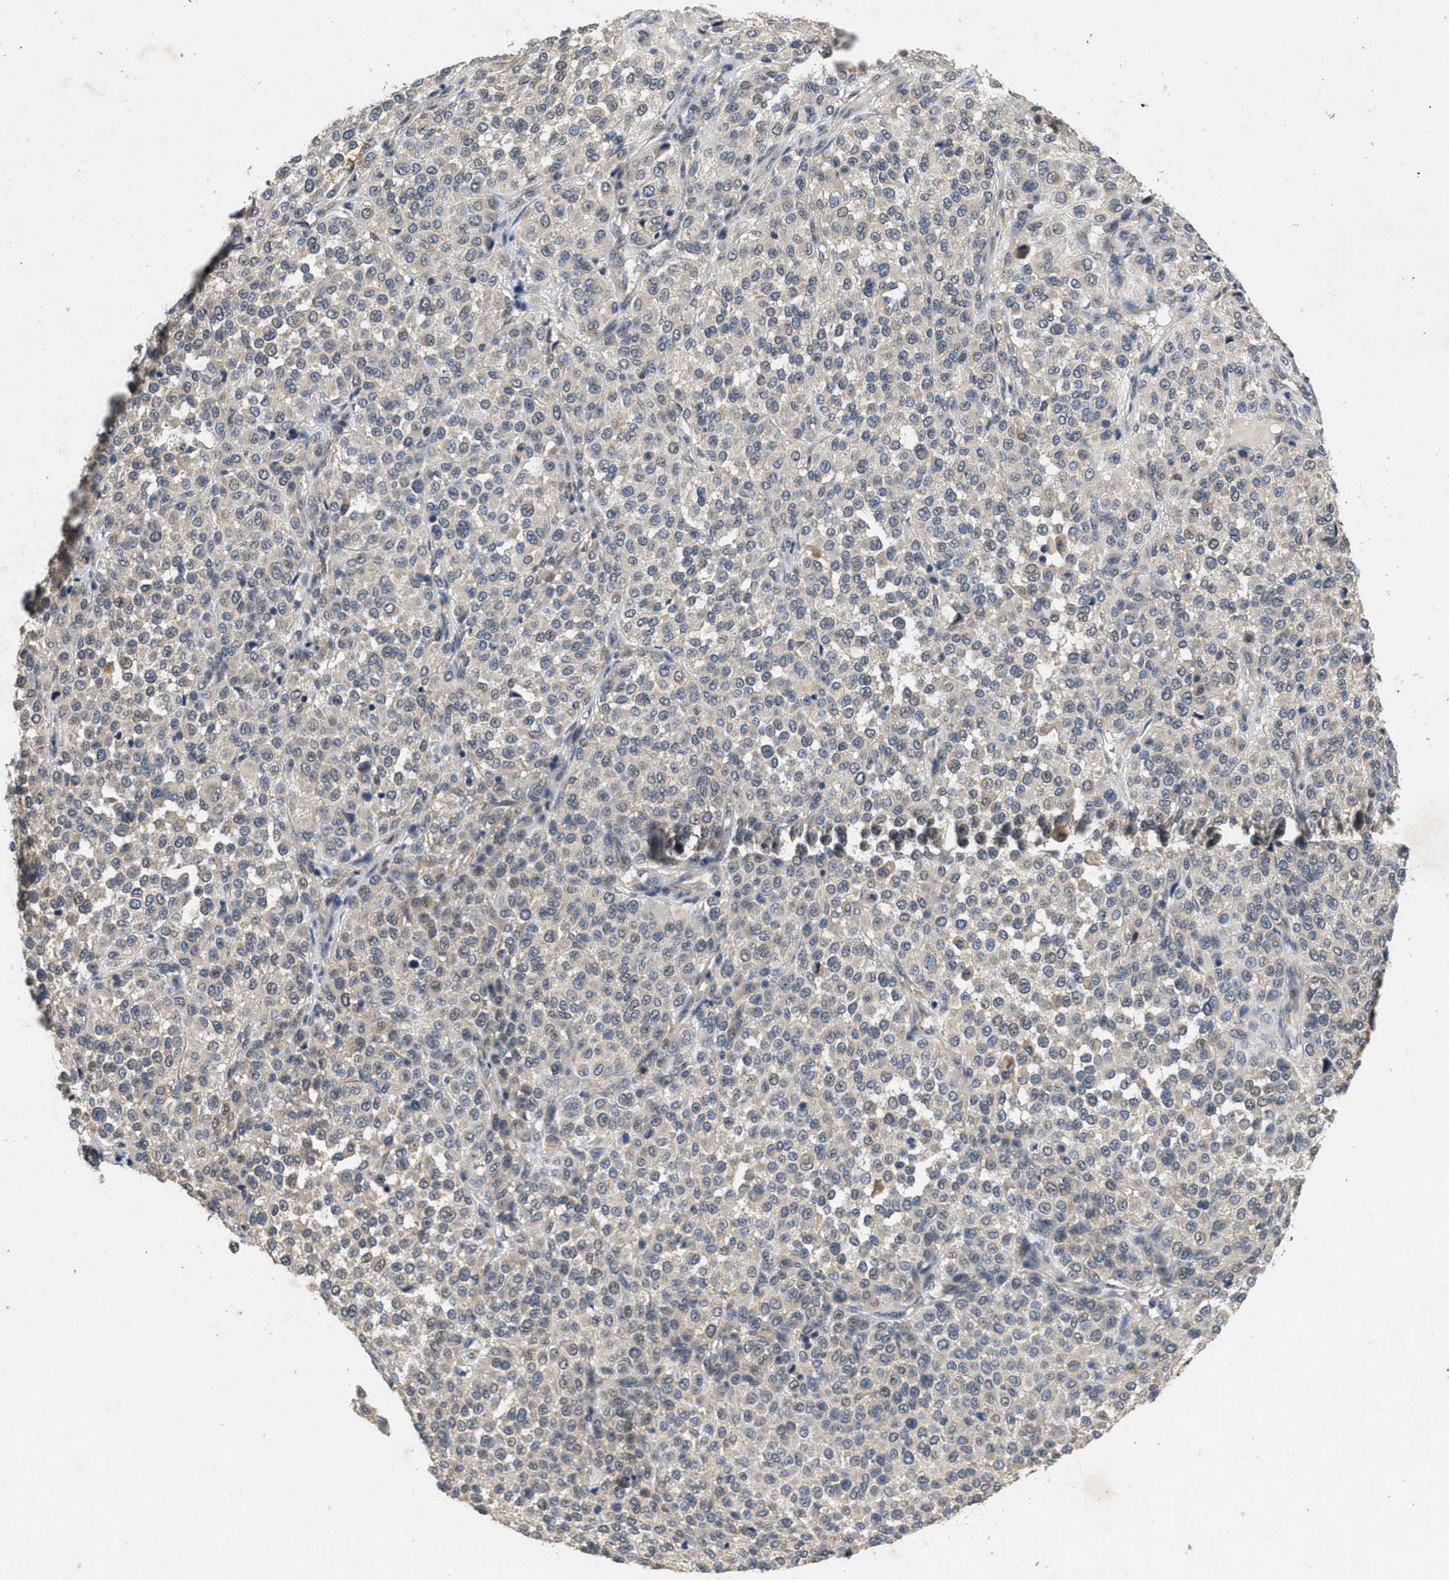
{"staining": {"intensity": "weak", "quantity": "<25%", "location": "cytoplasmic/membranous"}, "tissue": "melanoma", "cell_type": "Tumor cells", "image_type": "cancer", "snomed": [{"axis": "morphology", "description": "Malignant melanoma, Metastatic site"}, {"axis": "topography", "description": "Pancreas"}], "caption": "The photomicrograph displays no staining of tumor cells in melanoma.", "gene": "PAPOLG", "patient": {"sex": "female", "age": 30}}